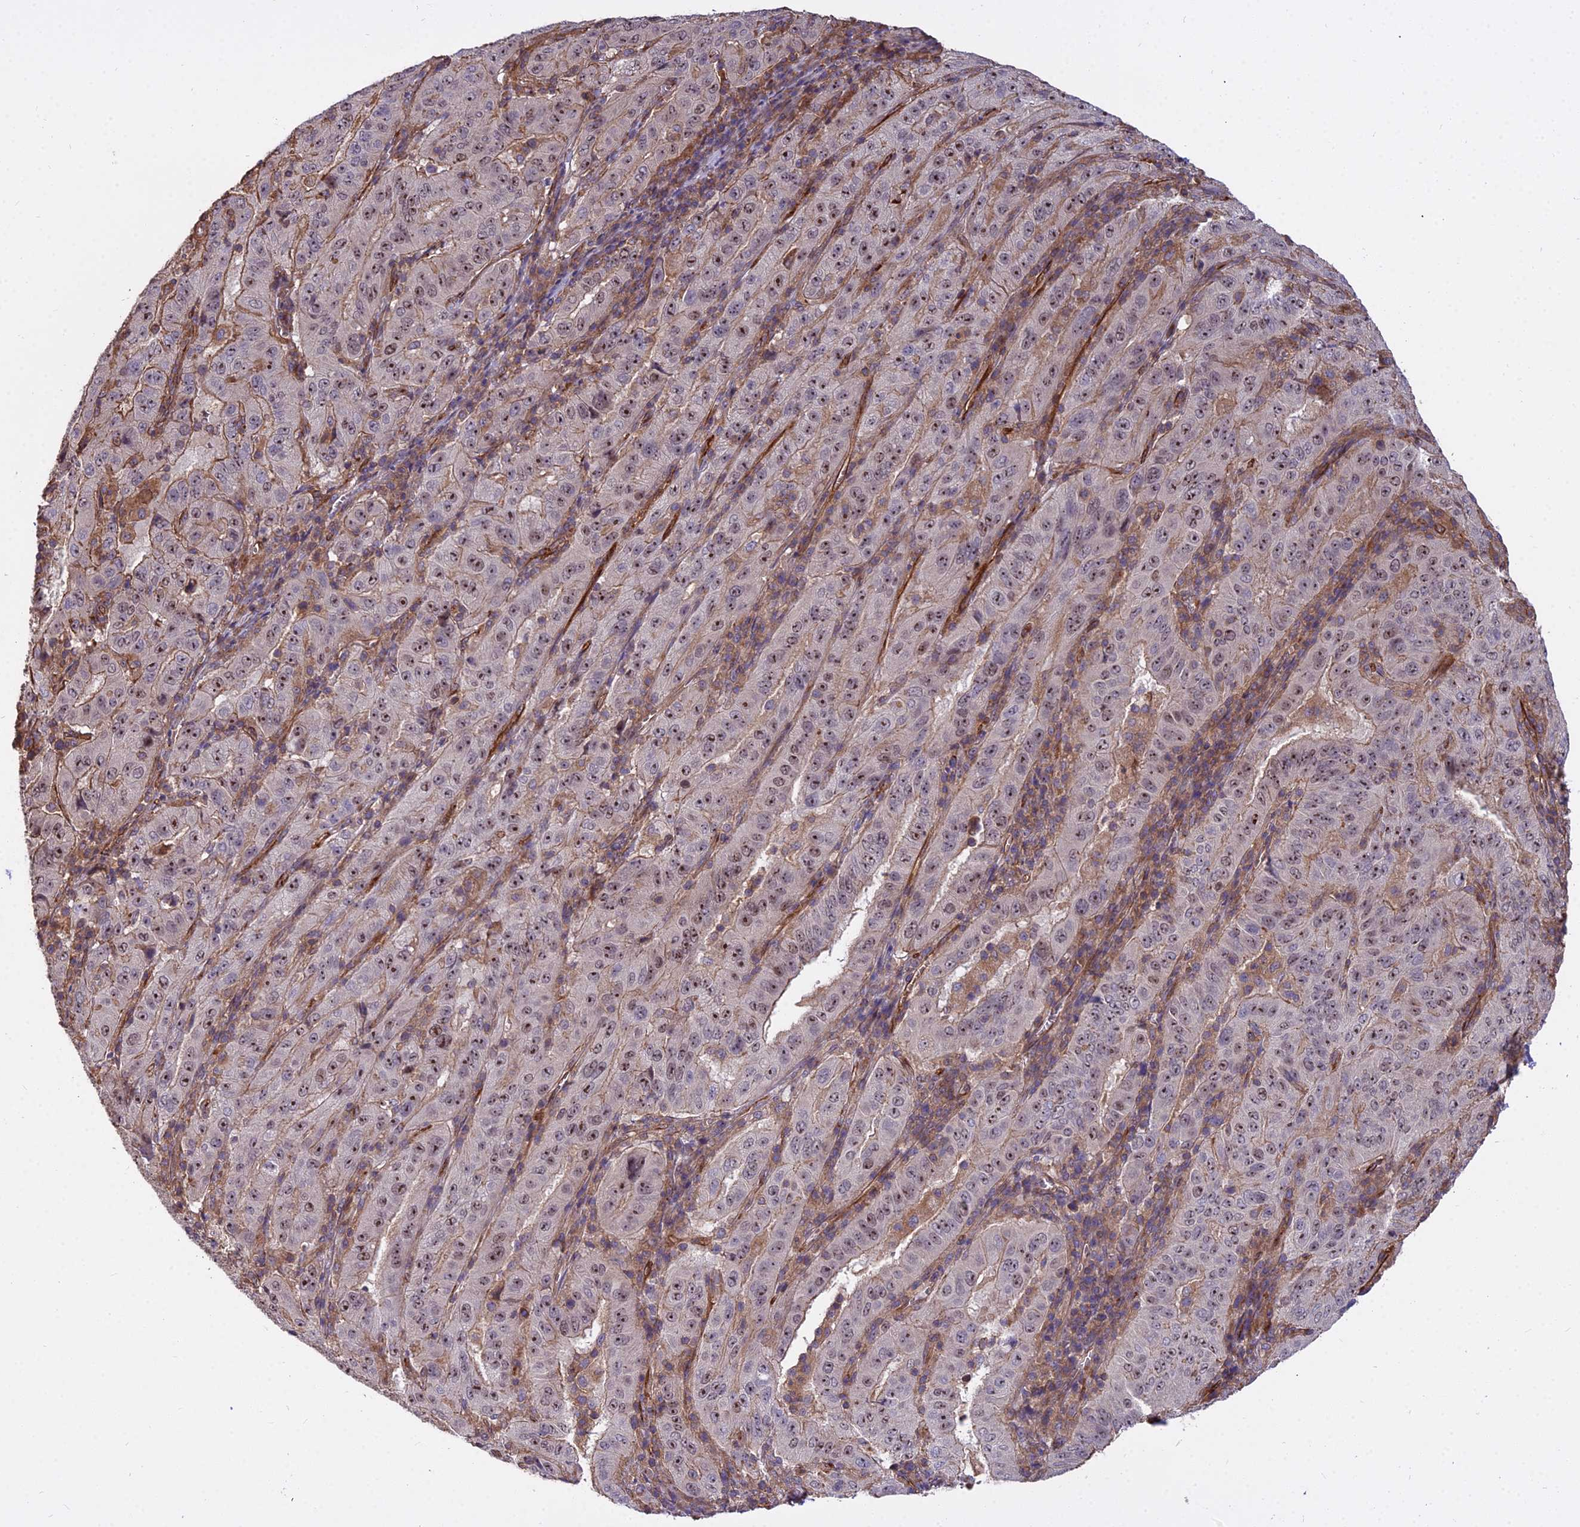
{"staining": {"intensity": "moderate", "quantity": ">75%", "location": "cytoplasmic/membranous,nuclear"}, "tissue": "pancreatic cancer", "cell_type": "Tumor cells", "image_type": "cancer", "snomed": [{"axis": "morphology", "description": "Adenocarcinoma, NOS"}, {"axis": "topography", "description": "Pancreas"}], "caption": "IHC of pancreatic adenocarcinoma displays medium levels of moderate cytoplasmic/membranous and nuclear staining in approximately >75% of tumor cells. IHC stains the protein of interest in brown and the nuclei are stained blue.", "gene": "TCEA3", "patient": {"sex": "male", "age": 63}}